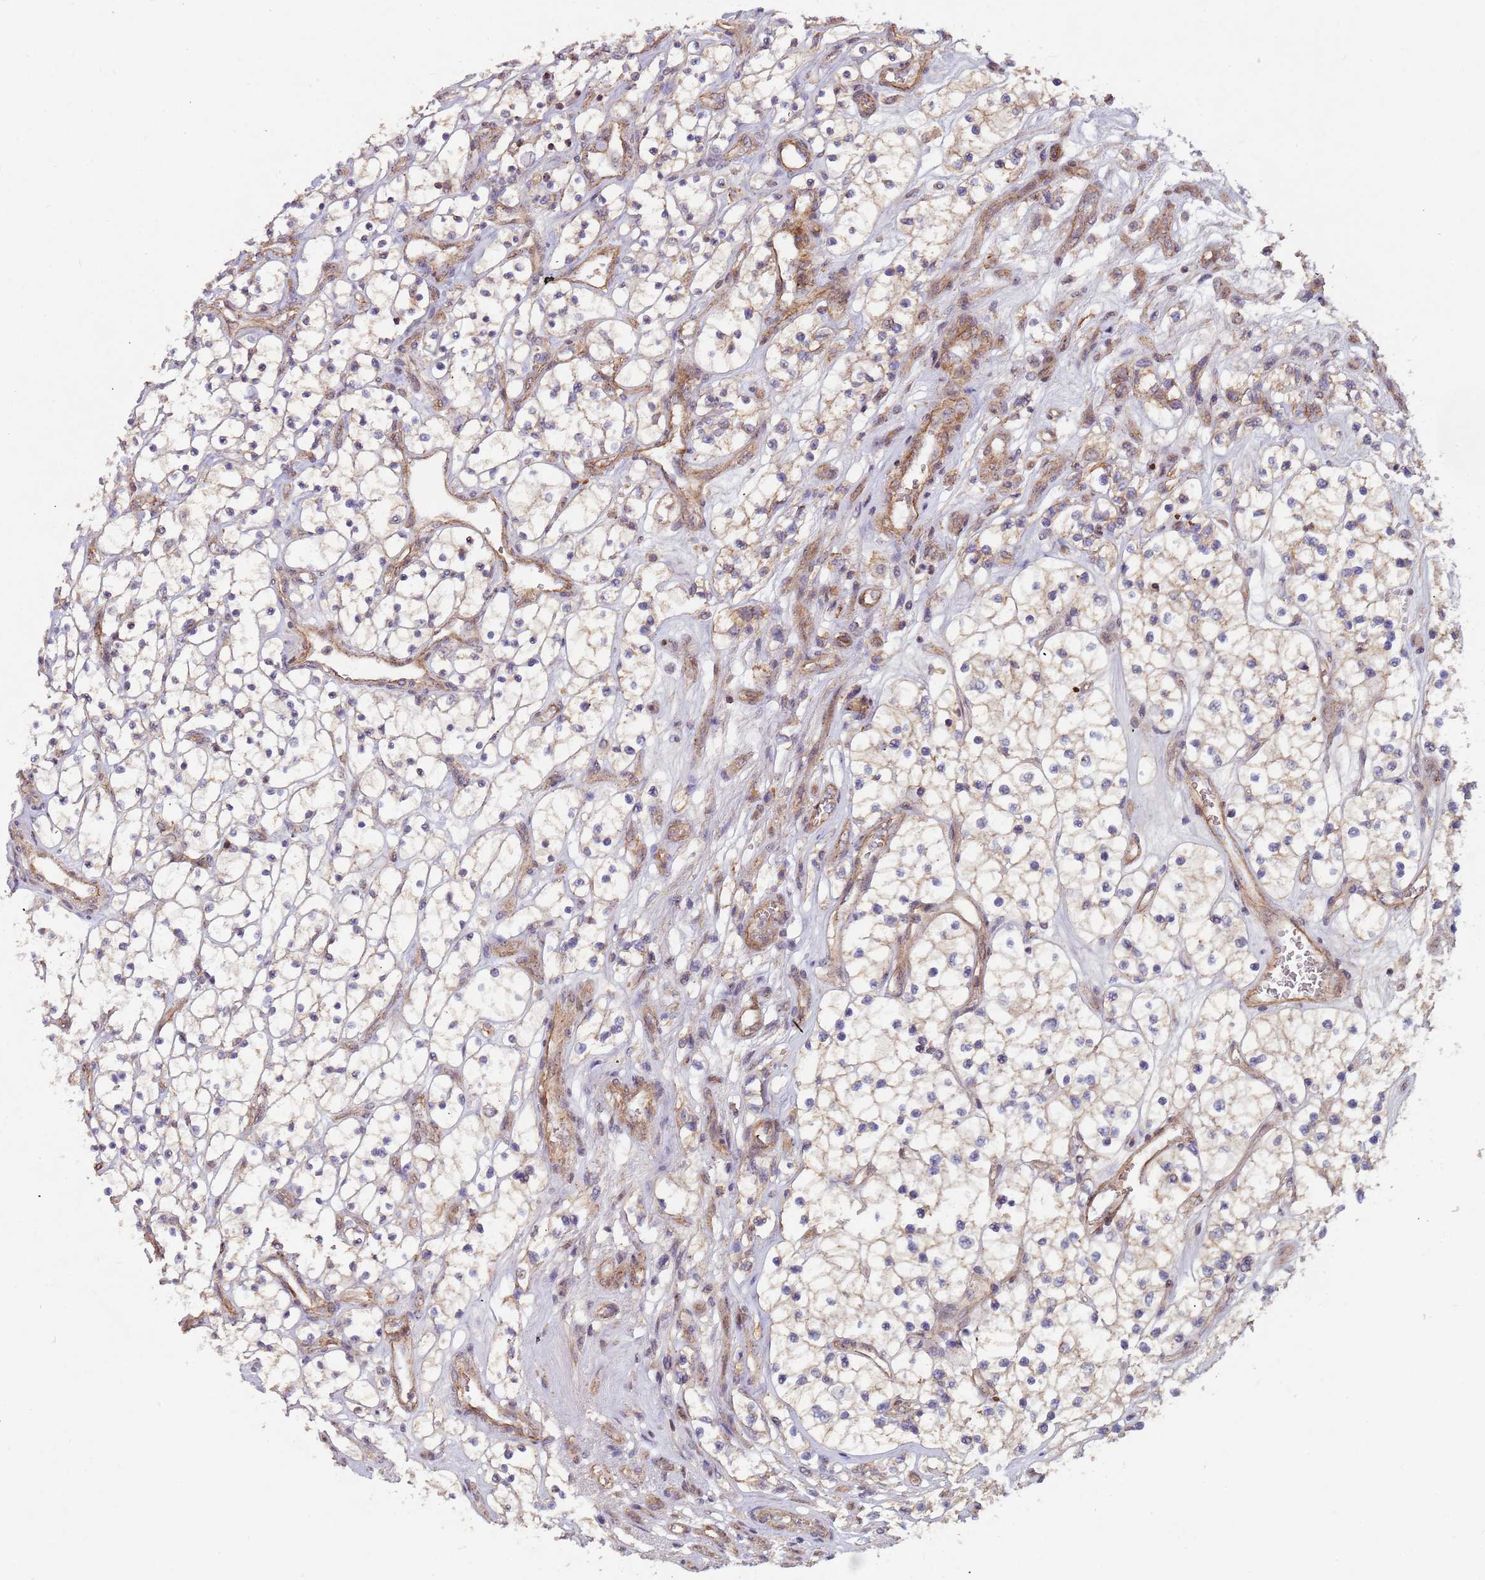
{"staining": {"intensity": "weak", "quantity": "<25%", "location": "cytoplasmic/membranous"}, "tissue": "renal cancer", "cell_type": "Tumor cells", "image_type": "cancer", "snomed": [{"axis": "morphology", "description": "Adenocarcinoma, NOS"}, {"axis": "topography", "description": "Kidney"}], "caption": "Human renal cancer stained for a protein using immunohistochemistry exhibits no expression in tumor cells.", "gene": "KANSL1L", "patient": {"sex": "female", "age": 69}}